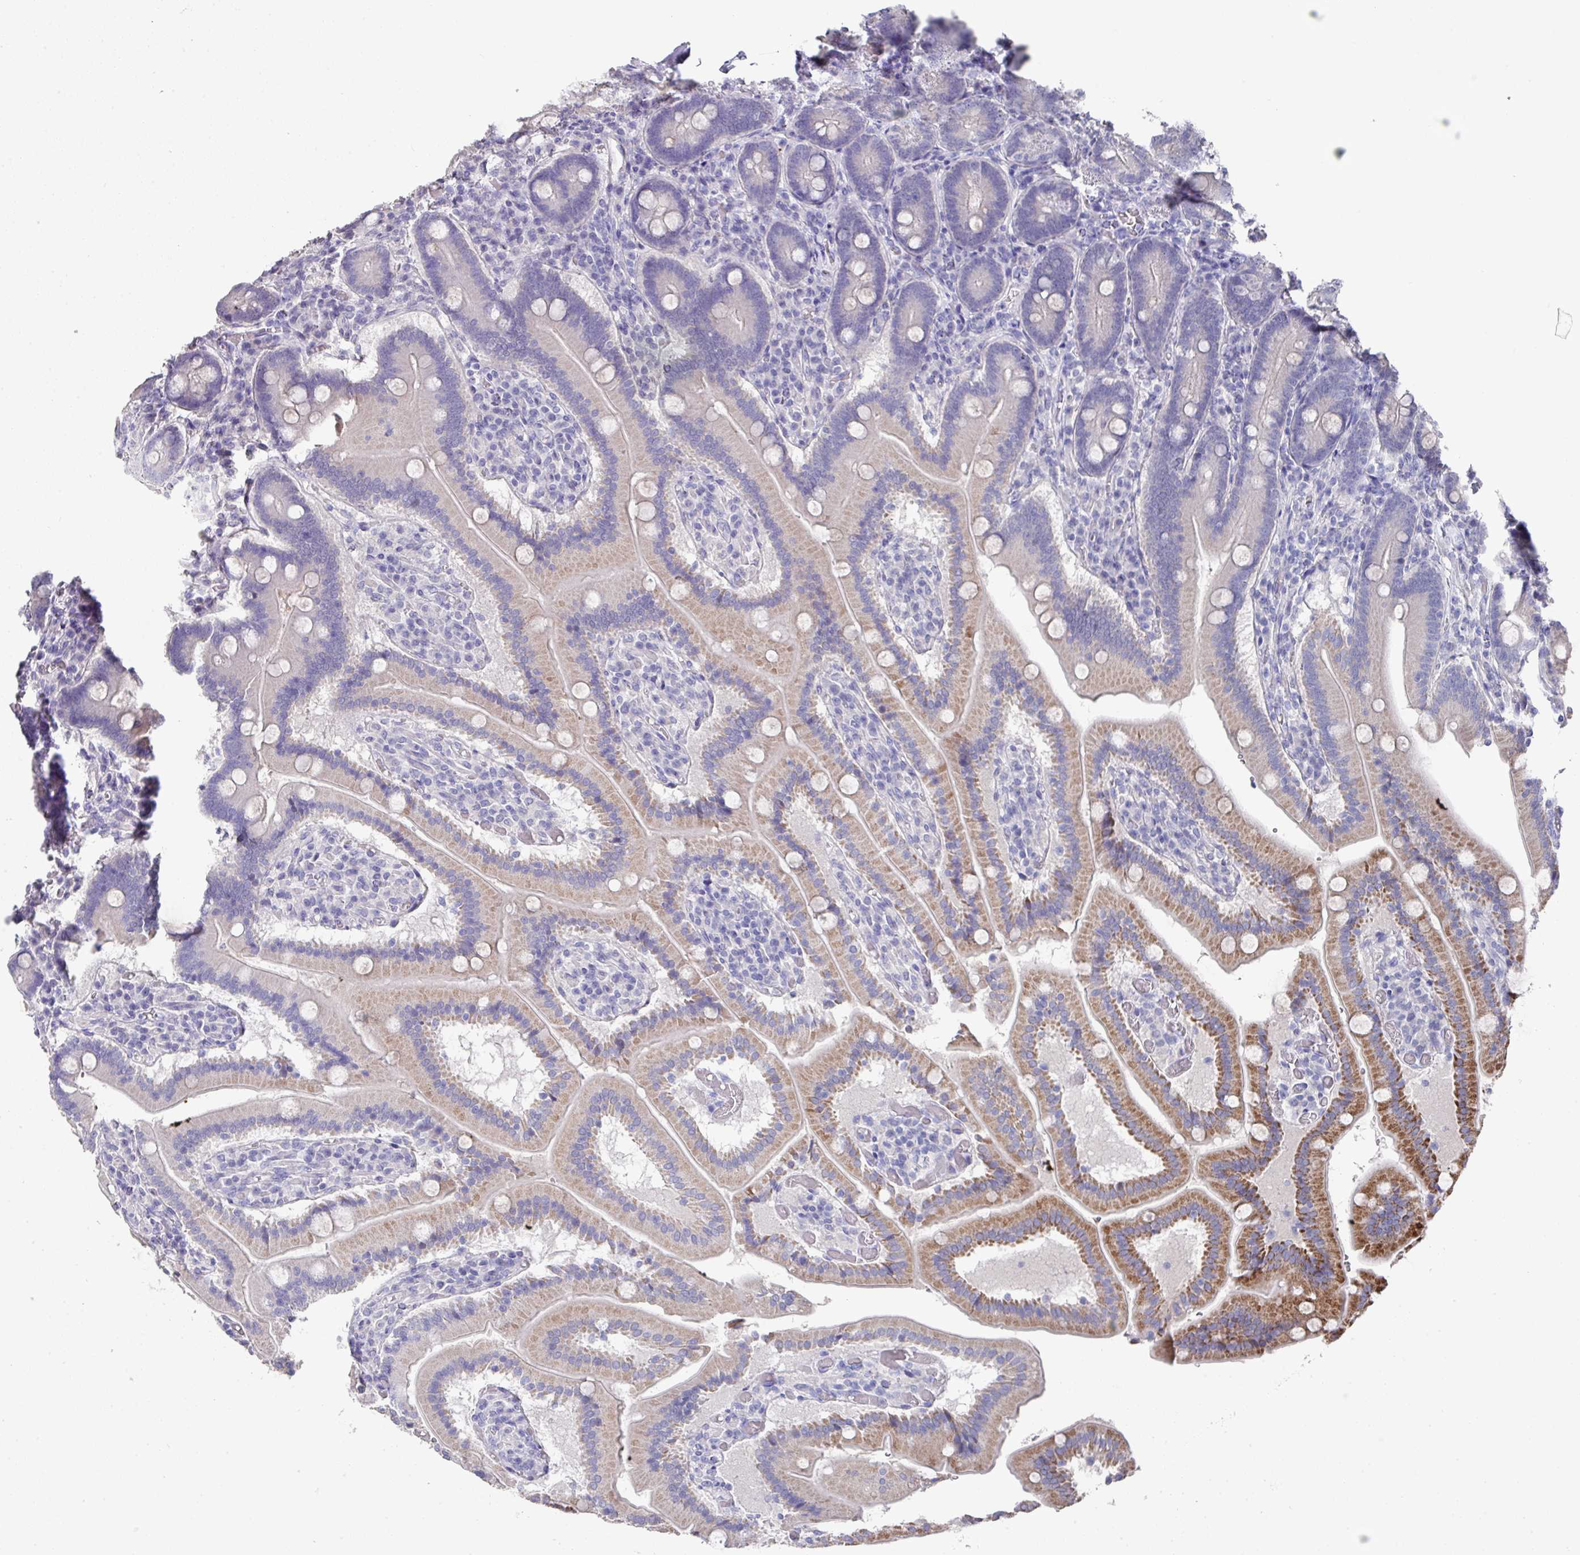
{"staining": {"intensity": "strong", "quantity": "25%-75%", "location": "cytoplasmic/membranous"}, "tissue": "duodenum", "cell_type": "Glandular cells", "image_type": "normal", "snomed": [{"axis": "morphology", "description": "Normal tissue, NOS"}, {"axis": "topography", "description": "Duodenum"}], "caption": "Brown immunohistochemical staining in unremarkable human duodenum shows strong cytoplasmic/membranous expression in about 25%-75% of glandular cells.", "gene": "DAZ1", "patient": {"sex": "female", "age": 62}}